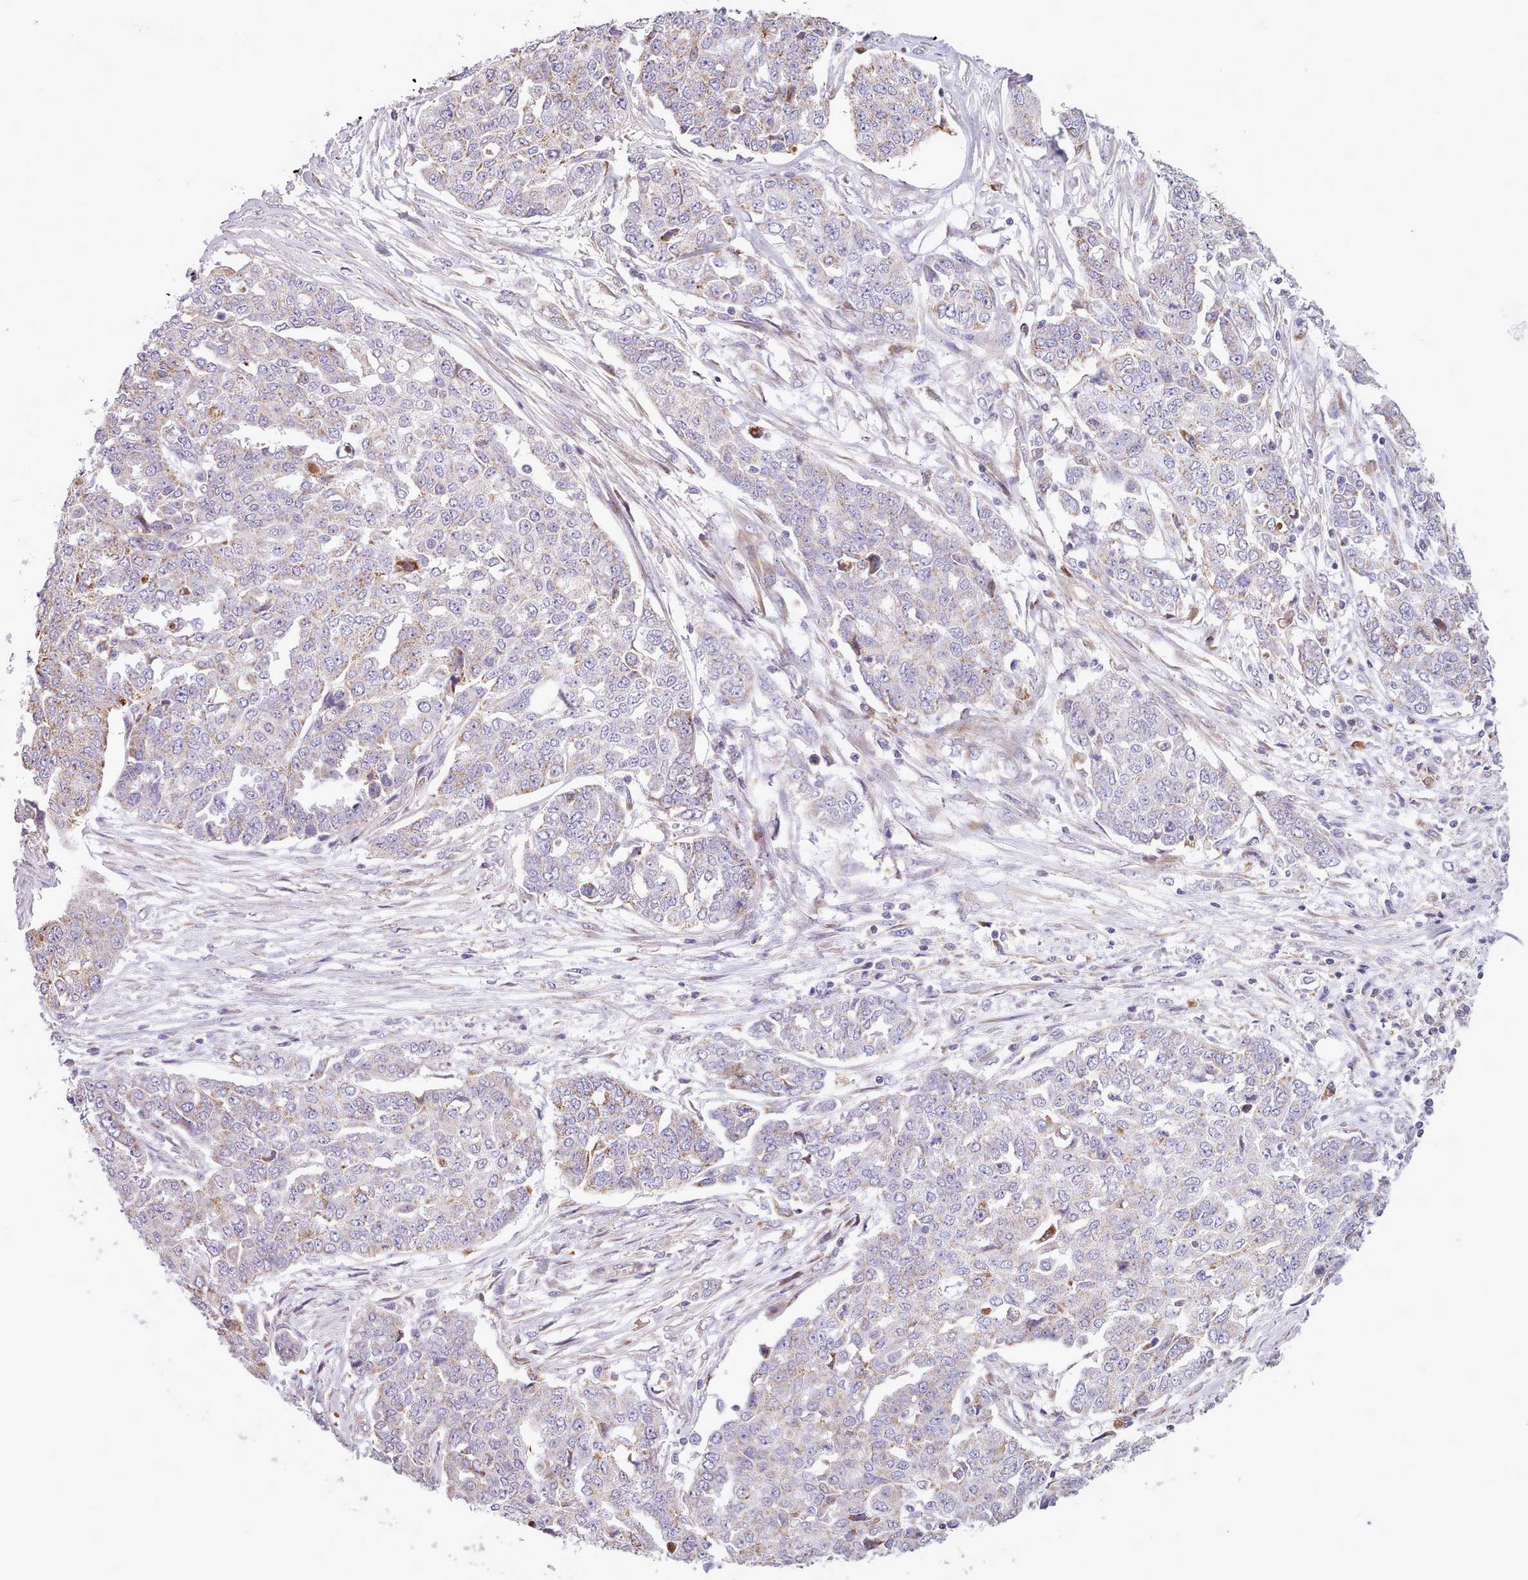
{"staining": {"intensity": "weak", "quantity": "<25%", "location": "cytoplasmic/membranous"}, "tissue": "ovarian cancer", "cell_type": "Tumor cells", "image_type": "cancer", "snomed": [{"axis": "morphology", "description": "Cystadenocarcinoma, serous, NOS"}, {"axis": "topography", "description": "Soft tissue"}, {"axis": "topography", "description": "Ovary"}], "caption": "This image is of serous cystadenocarcinoma (ovarian) stained with IHC to label a protein in brown with the nuclei are counter-stained blue. There is no expression in tumor cells.", "gene": "AVL9", "patient": {"sex": "female", "age": 57}}